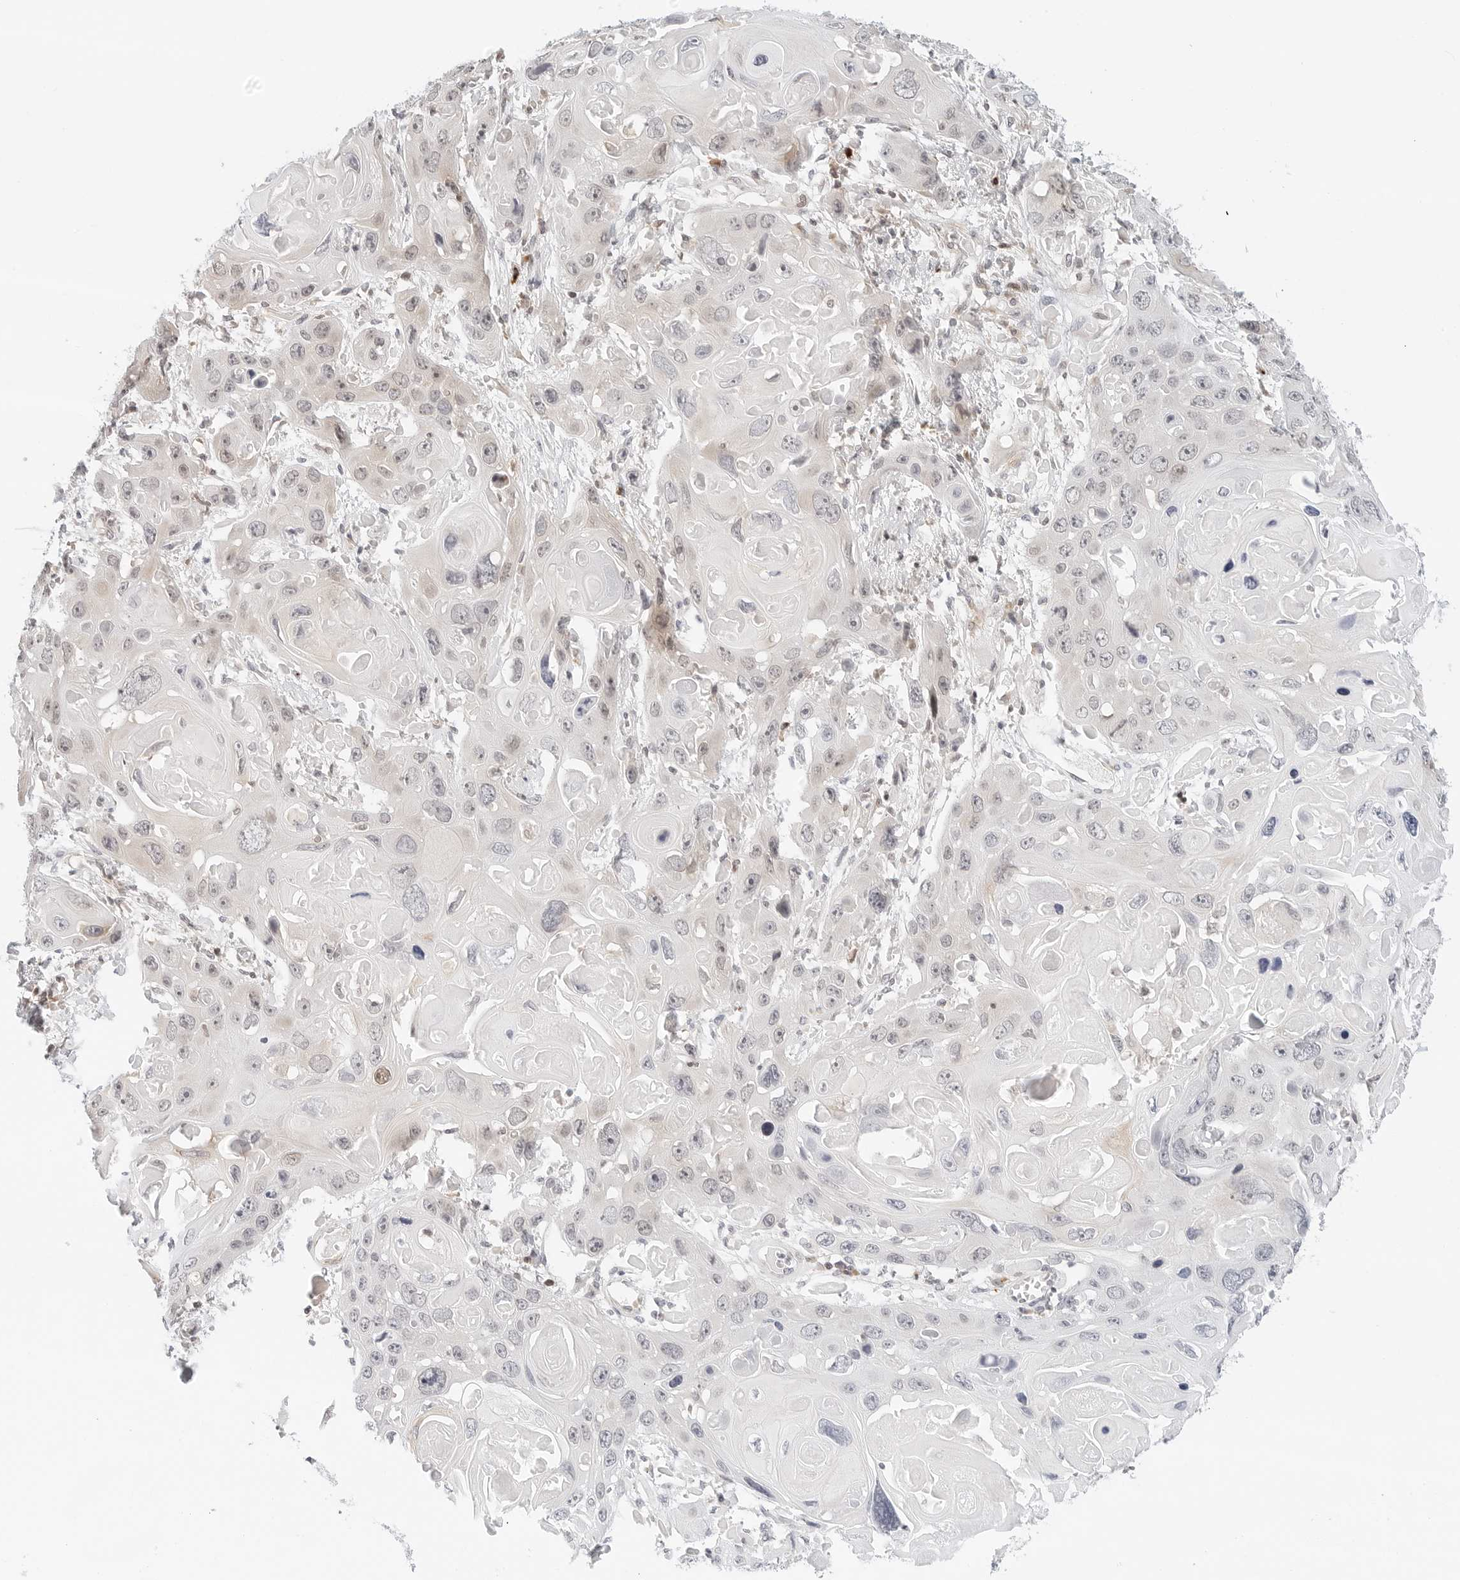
{"staining": {"intensity": "negative", "quantity": "none", "location": "none"}, "tissue": "skin cancer", "cell_type": "Tumor cells", "image_type": "cancer", "snomed": [{"axis": "morphology", "description": "Squamous cell carcinoma, NOS"}, {"axis": "topography", "description": "Skin"}], "caption": "Squamous cell carcinoma (skin) stained for a protein using IHC reveals no expression tumor cells.", "gene": "PARP10", "patient": {"sex": "male", "age": 55}}